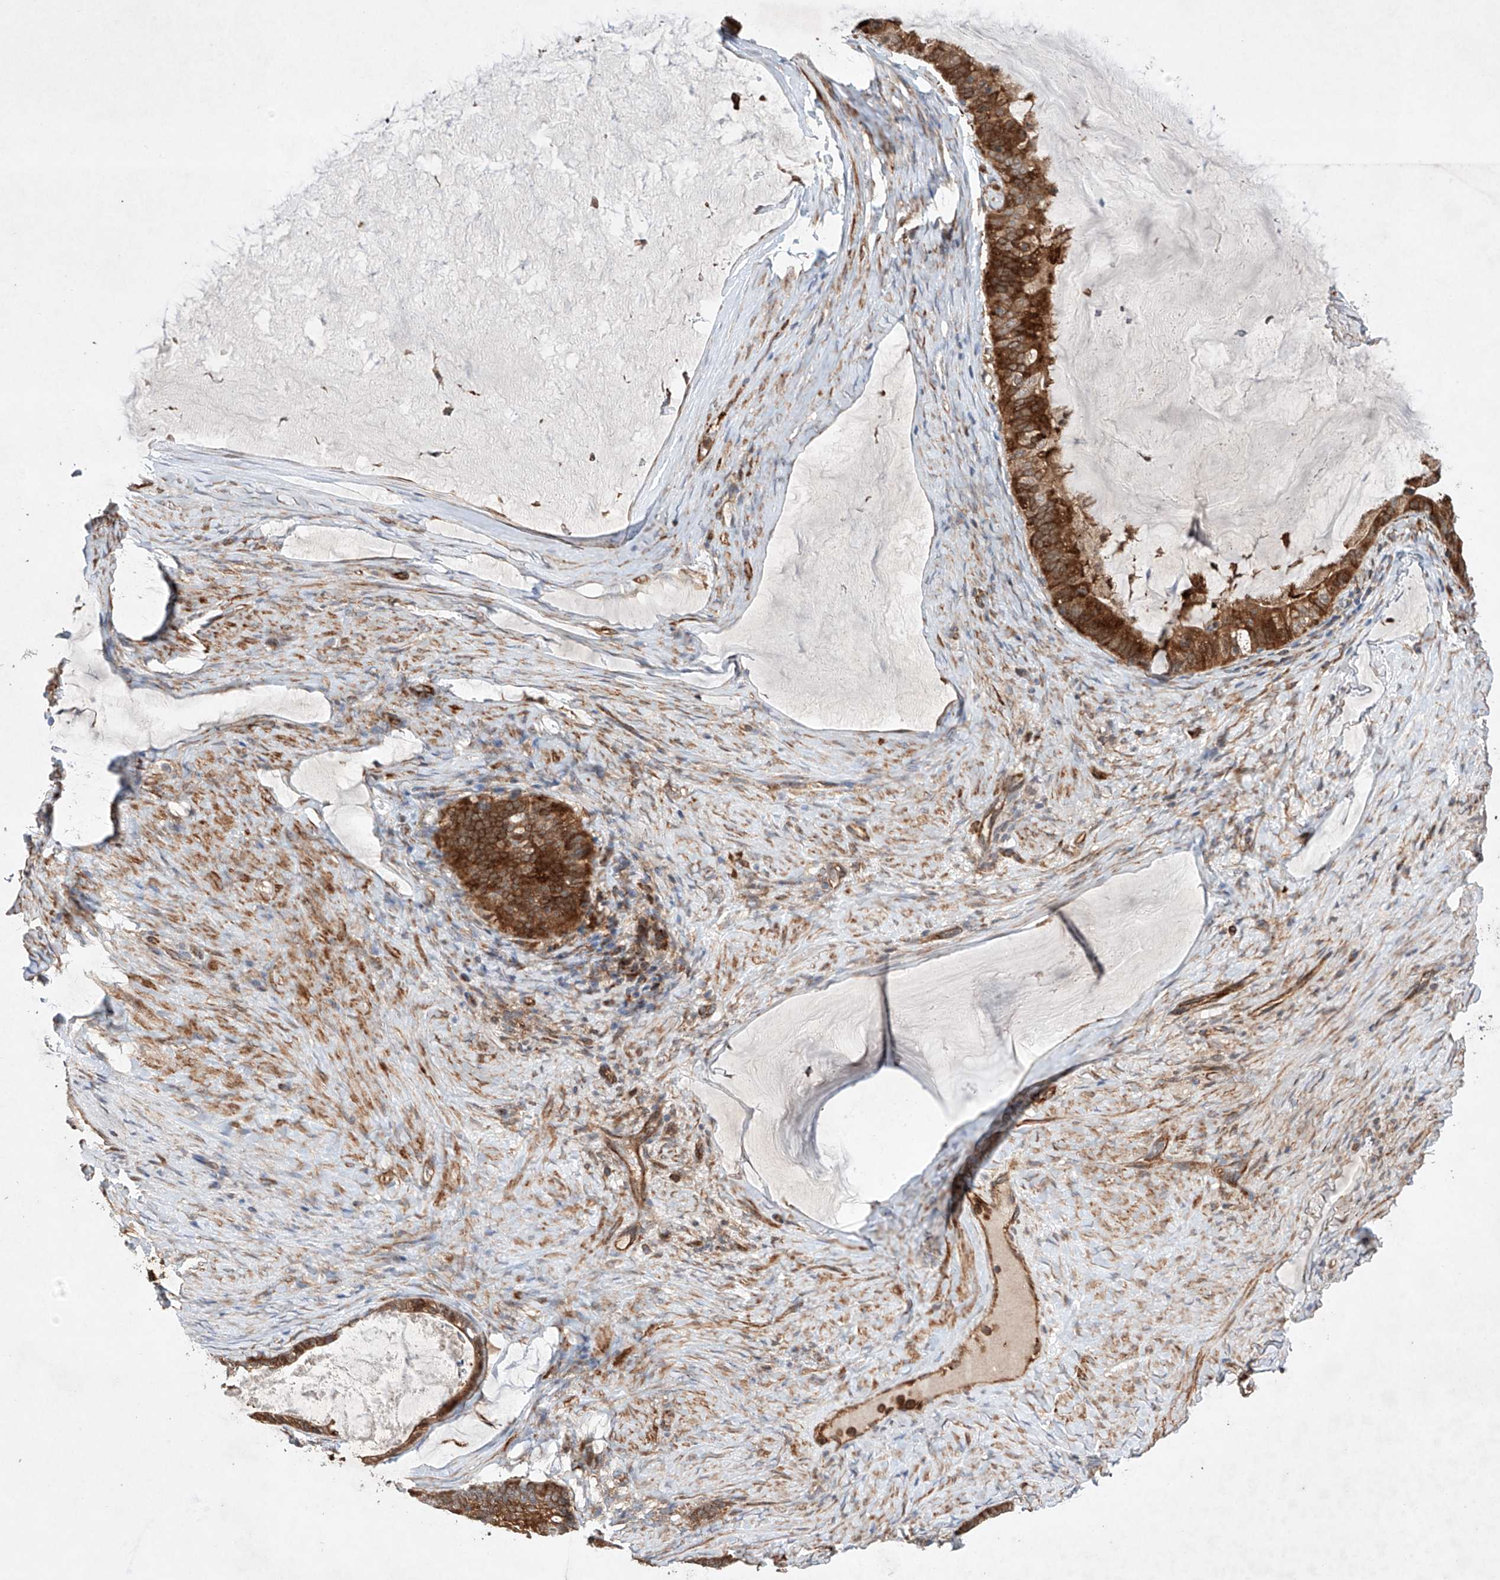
{"staining": {"intensity": "strong", "quantity": ">75%", "location": "cytoplasmic/membranous"}, "tissue": "ovarian cancer", "cell_type": "Tumor cells", "image_type": "cancer", "snomed": [{"axis": "morphology", "description": "Cystadenocarcinoma, mucinous, NOS"}, {"axis": "topography", "description": "Ovary"}], "caption": "Immunohistochemistry photomicrograph of neoplastic tissue: human ovarian mucinous cystadenocarcinoma stained using immunohistochemistry (IHC) displays high levels of strong protein expression localized specifically in the cytoplasmic/membranous of tumor cells, appearing as a cytoplasmic/membranous brown color.", "gene": "TIMM23", "patient": {"sex": "female", "age": 61}}